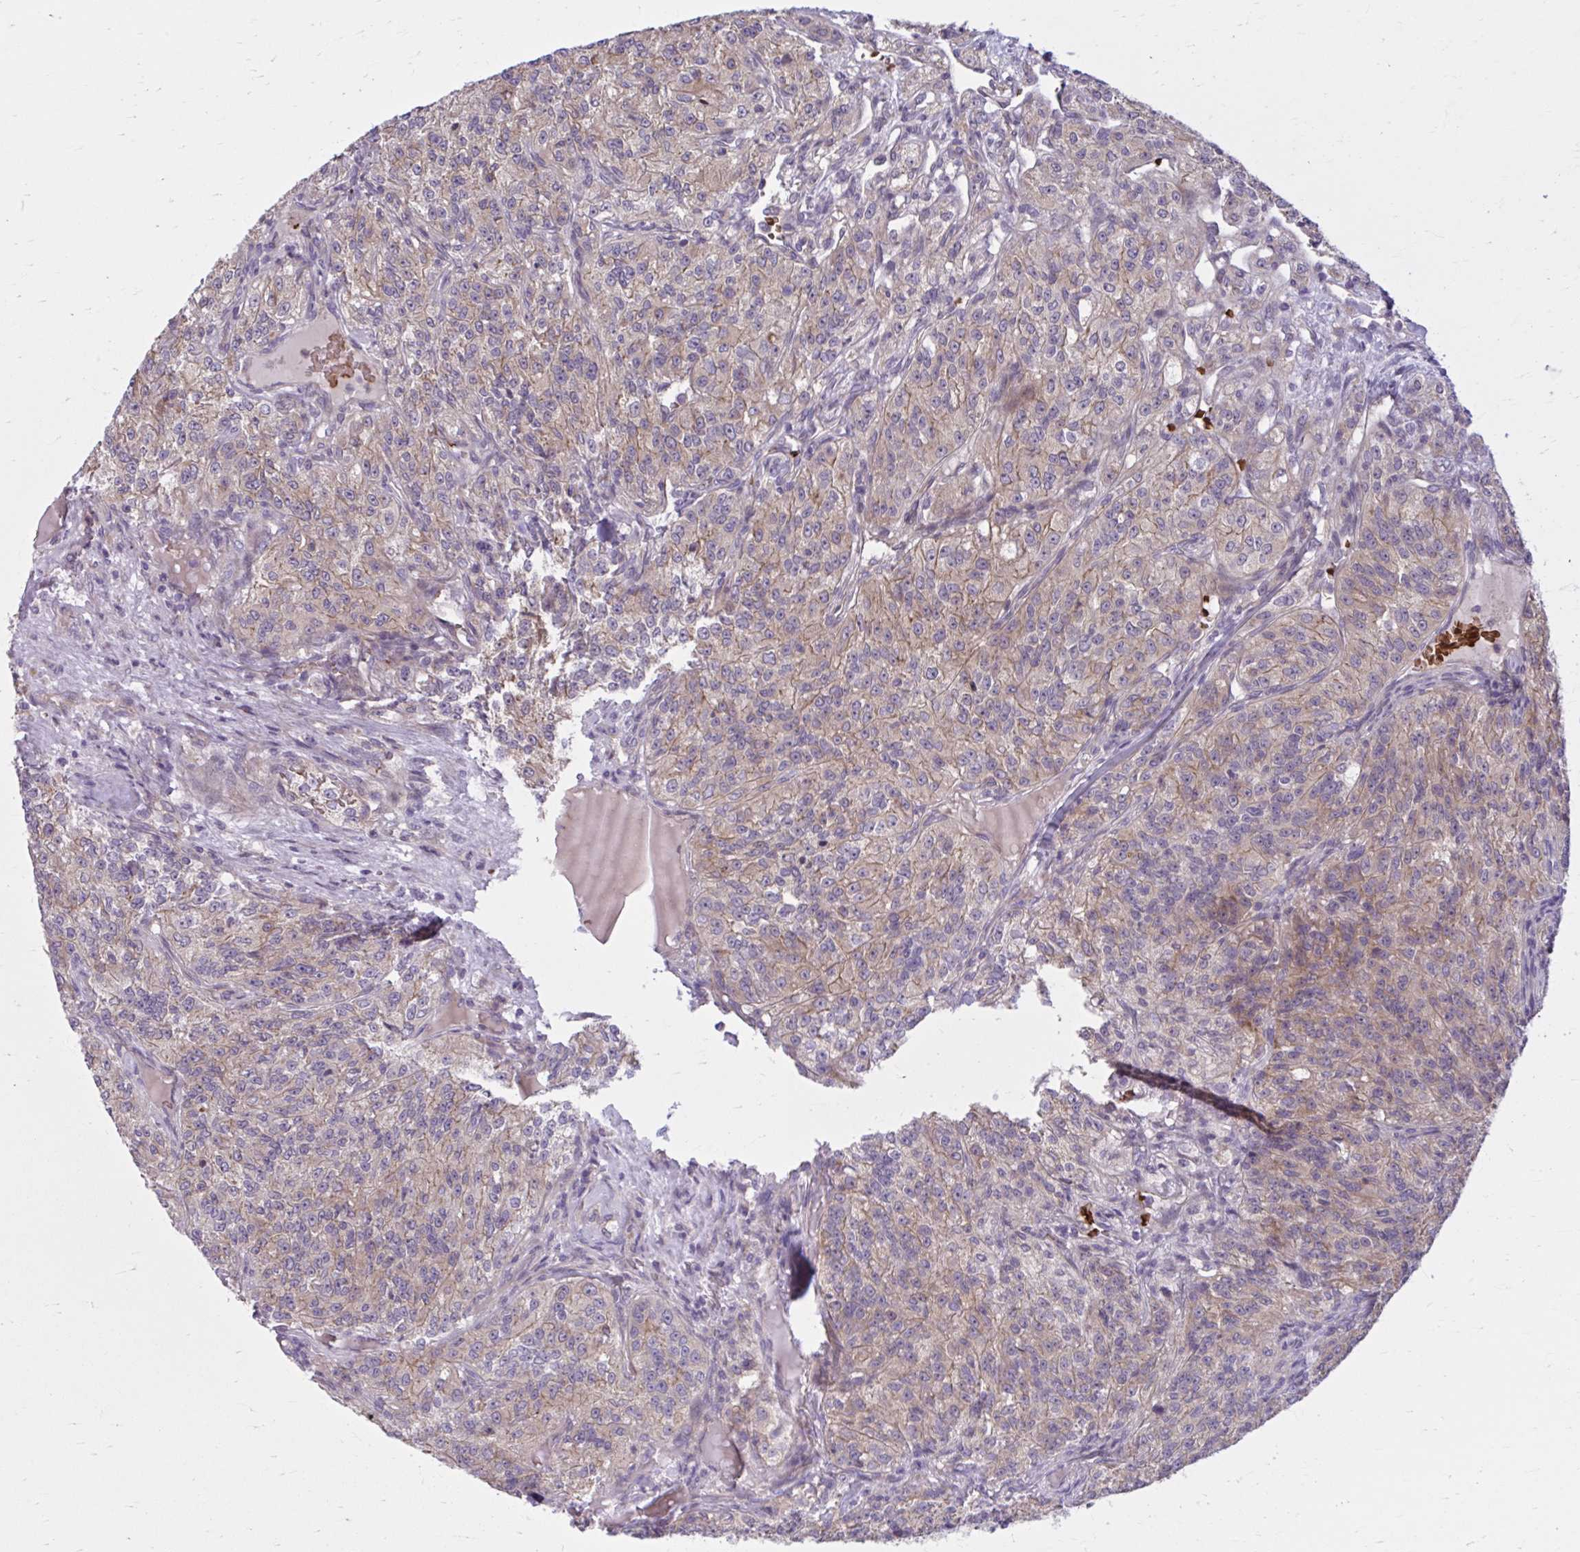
{"staining": {"intensity": "weak", "quantity": "25%-75%", "location": "cytoplasmic/membranous"}, "tissue": "renal cancer", "cell_type": "Tumor cells", "image_type": "cancer", "snomed": [{"axis": "morphology", "description": "Adenocarcinoma, NOS"}, {"axis": "topography", "description": "Kidney"}], "caption": "Tumor cells demonstrate low levels of weak cytoplasmic/membranous expression in about 25%-75% of cells in renal adenocarcinoma.", "gene": "SNF8", "patient": {"sex": "female", "age": 63}}